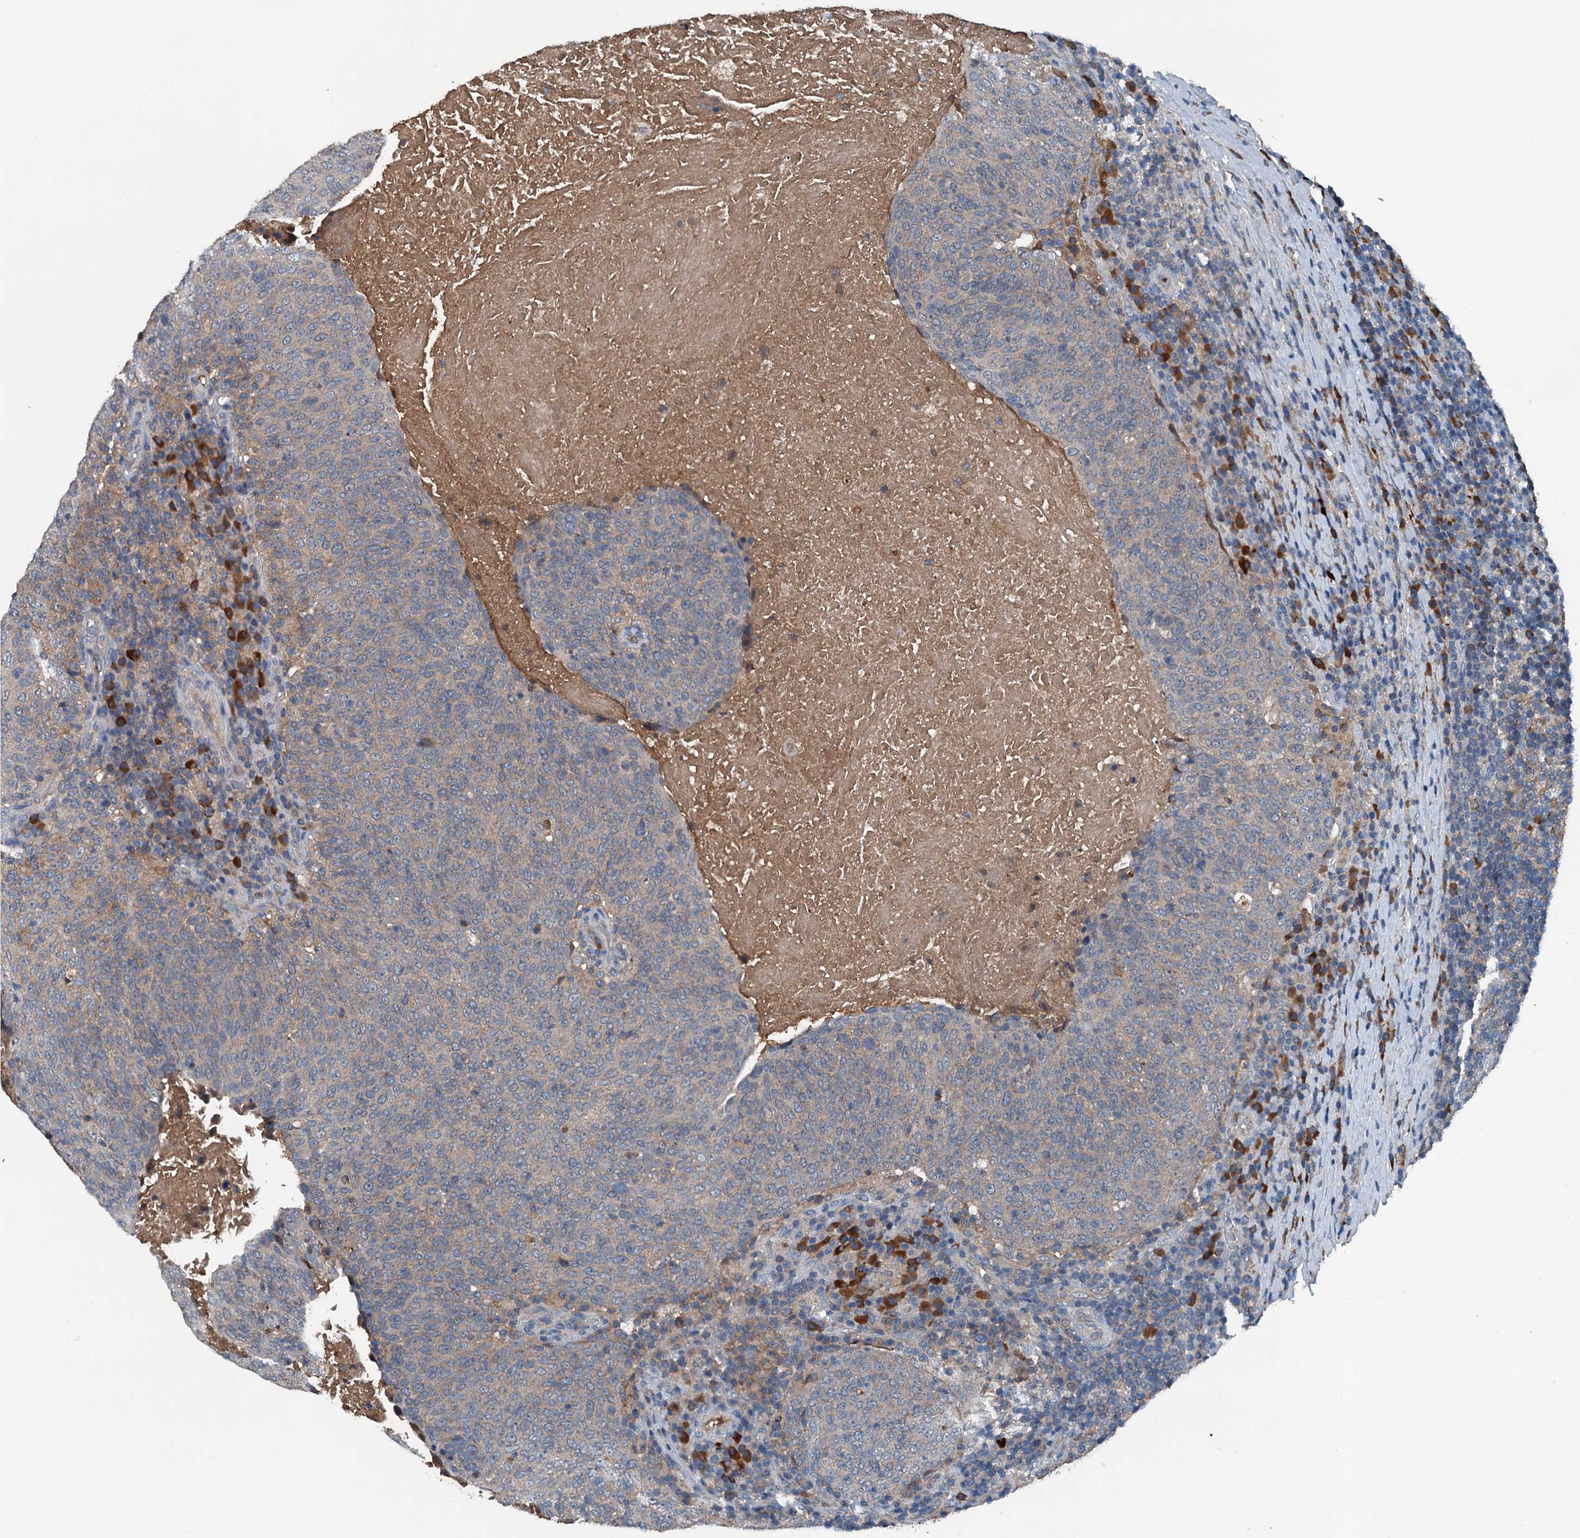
{"staining": {"intensity": "weak", "quantity": "25%-75%", "location": "cytoplasmic/membranous"}, "tissue": "head and neck cancer", "cell_type": "Tumor cells", "image_type": "cancer", "snomed": [{"axis": "morphology", "description": "Squamous cell carcinoma, NOS"}, {"axis": "morphology", "description": "Squamous cell carcinoma, metastatic, NOS"}, {"axis": "topography", "description": "Lymph node"}, {"axis": "topography", "description": "Head-Neck"}], "caption": "Weak cytoplasmic/membranous positivity for a protein is present in approximately 25%-75% of tumor cells of head and neck cancer using immunohistochemistry (IHC).", "gene": "PDSS1", "patient": {"sex": "male", "age": 62}}